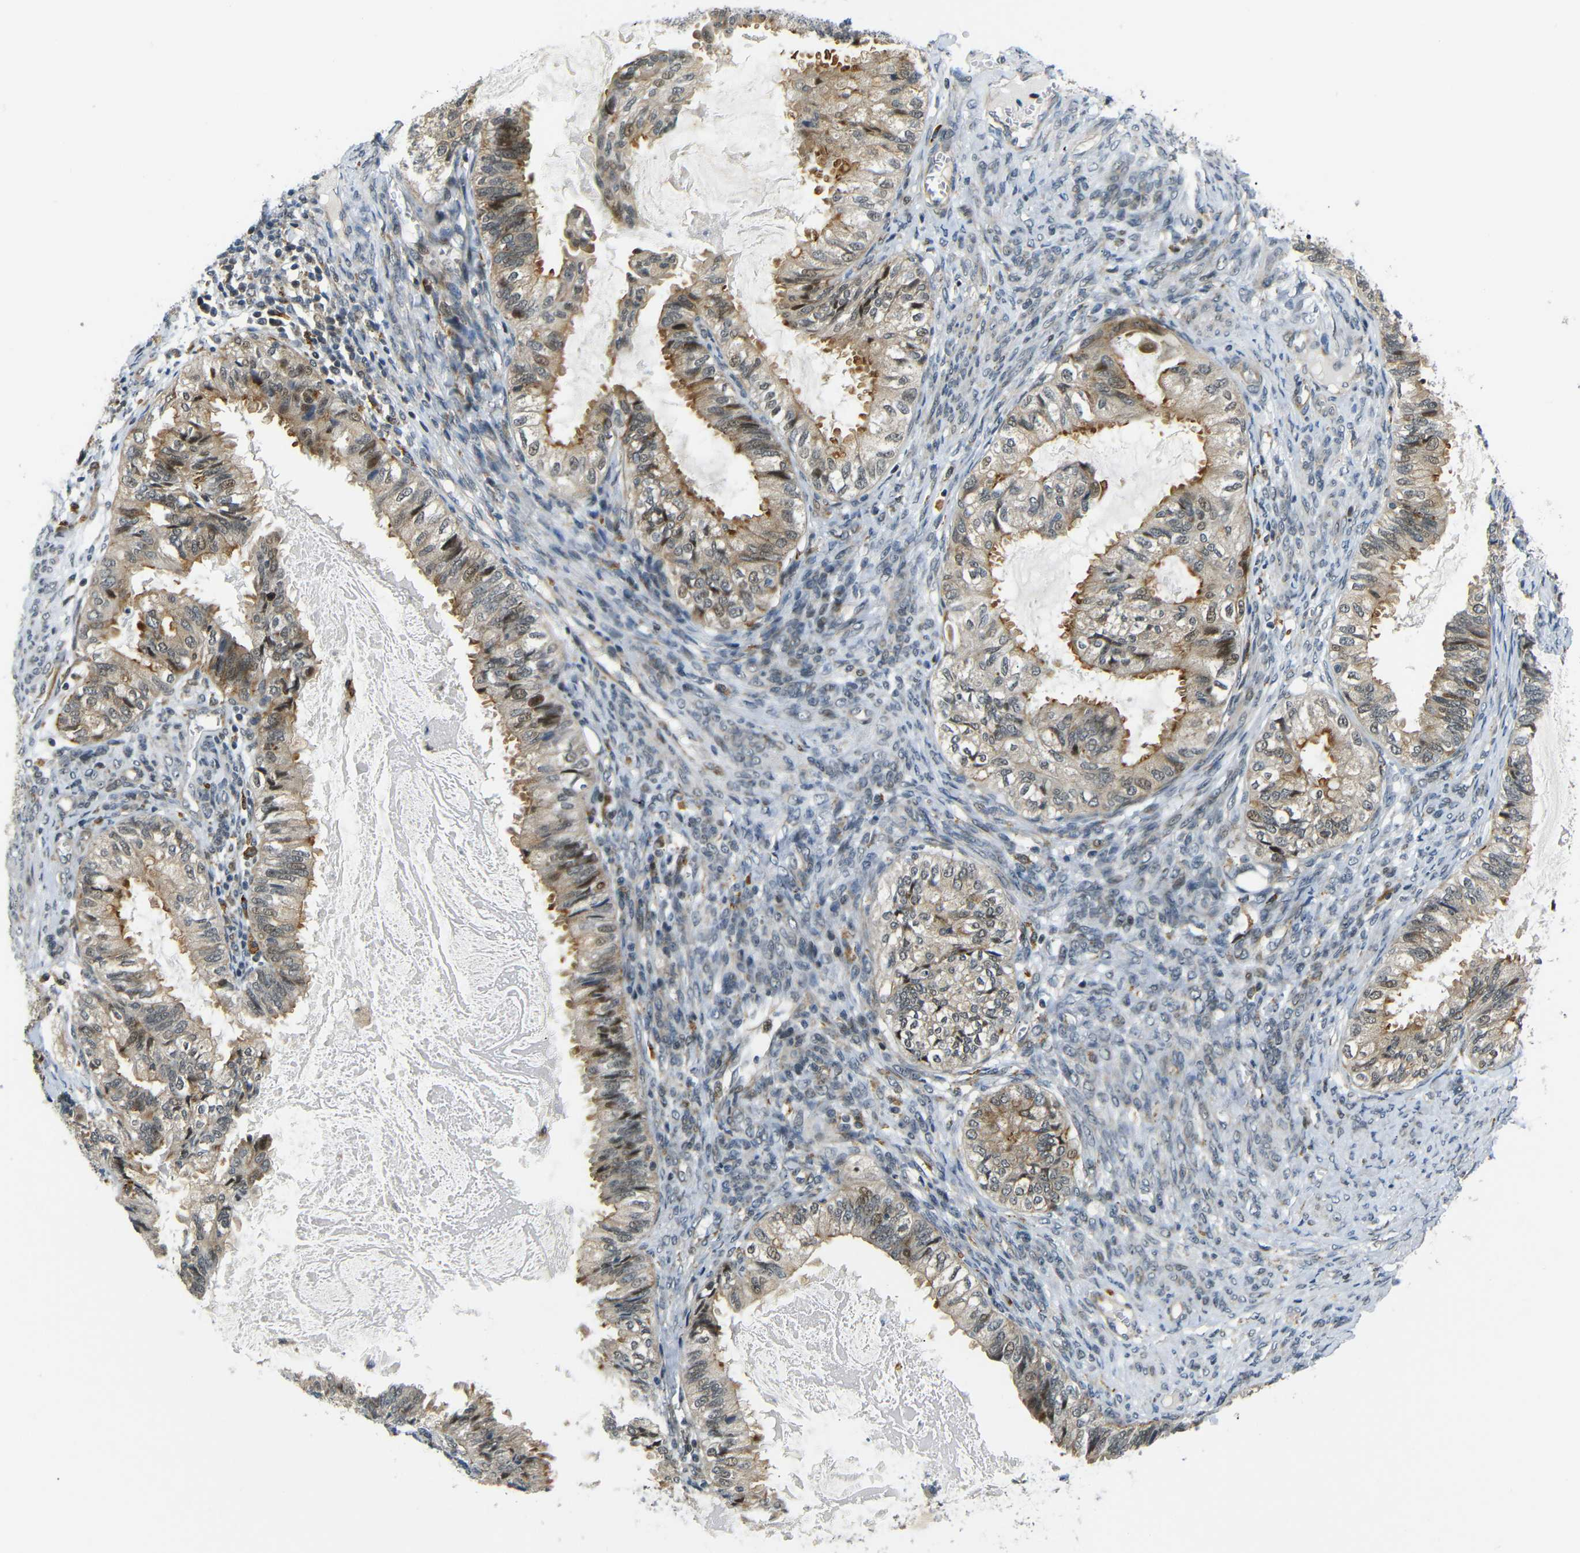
{"staining": {"intensity": "moderate", "quantity": ">75%", "location": "cytoplasmic/membranous,nuclear"}, "tissue": "cervical cancer", "cell_type": "Tumor cells", "image_type": "cancer", "snomed": [{"axis": "morphology", "description": "Normal tissue, NOS"}, {"axis": "morphology", "description": "Adenocarcinoma, NOS"}, {"axis": "topography", "description": "Cervix"}, {"axis": "topography", "description": "Endometrium"}], "caption": "Protein expression analysis of human cervical cancer (adenocarcinoma) reveals moderate cytoplasmic/membranous and nuclear staining in approximately >75% of tumor cells.", "gene": "SYDE1", "patient": {"sex": "female", "age": 86}}